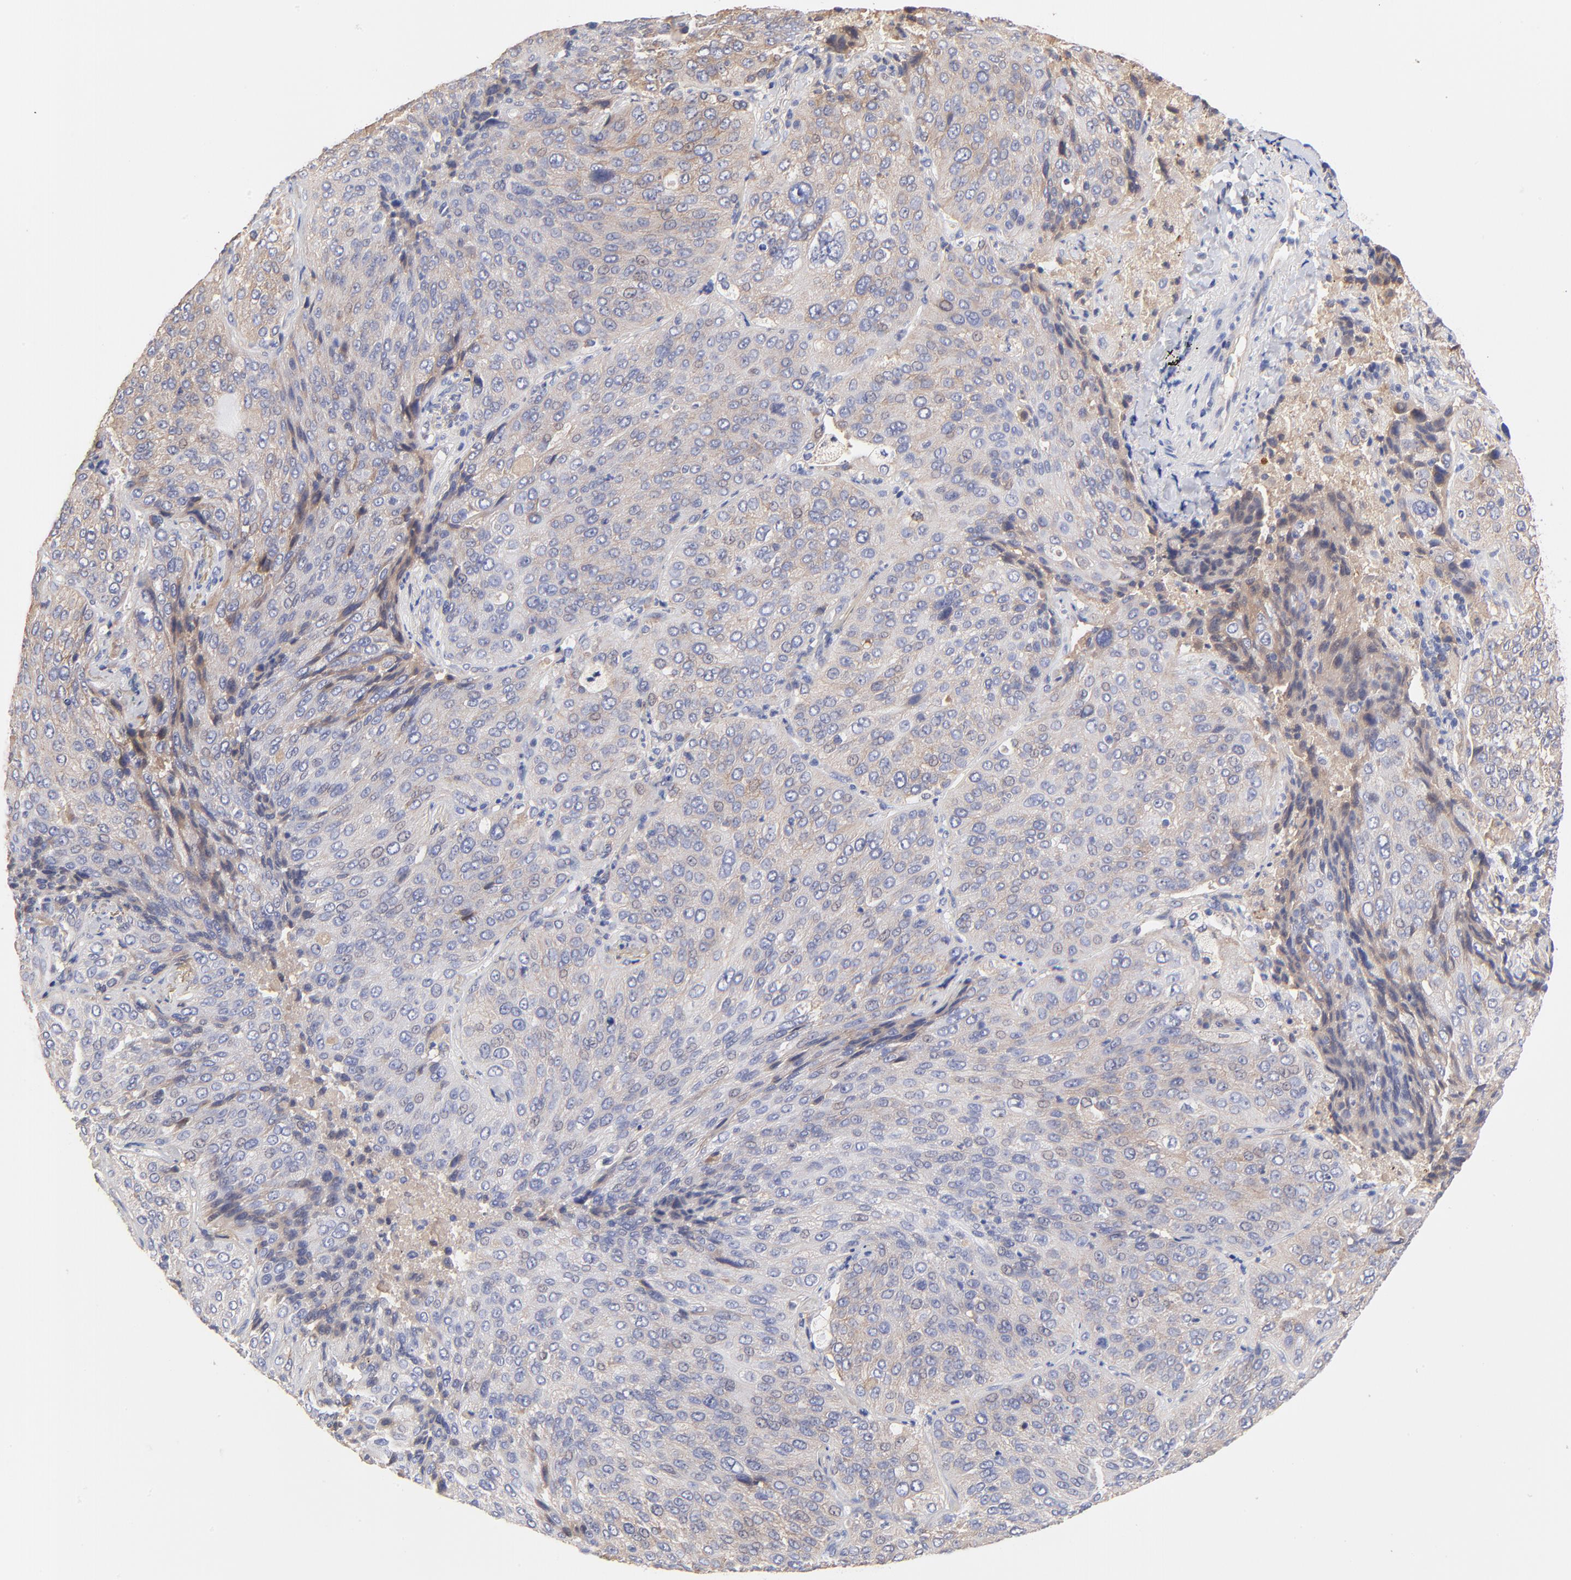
{"staining": {"intensity": "weak", "quantity": ">75%", "location": "cytoplasmic/membranous"}, "tissue": "lung cancer", "cell_type": "Tumor cells", "image_type": "cancer", "snomed": [{"axis": "morphology", "description": "Squamous cell carcinoma, NOS"}, {"axis": "topography", "description": "Lung"}], "caption": "Immunohistochemistry (IHC) photomicrograph of neoplastic tissue: squamous cell carcinoma (lung) stained using immunohistochemistry displays low levels of weak protein expression localized specifically in the cytoplasmic/membranous of tumor cells, appearing as a cytoplasmic/membranous brown color.", "gene": "PTK7", "patient": {"sex": "male", "age": 54}}